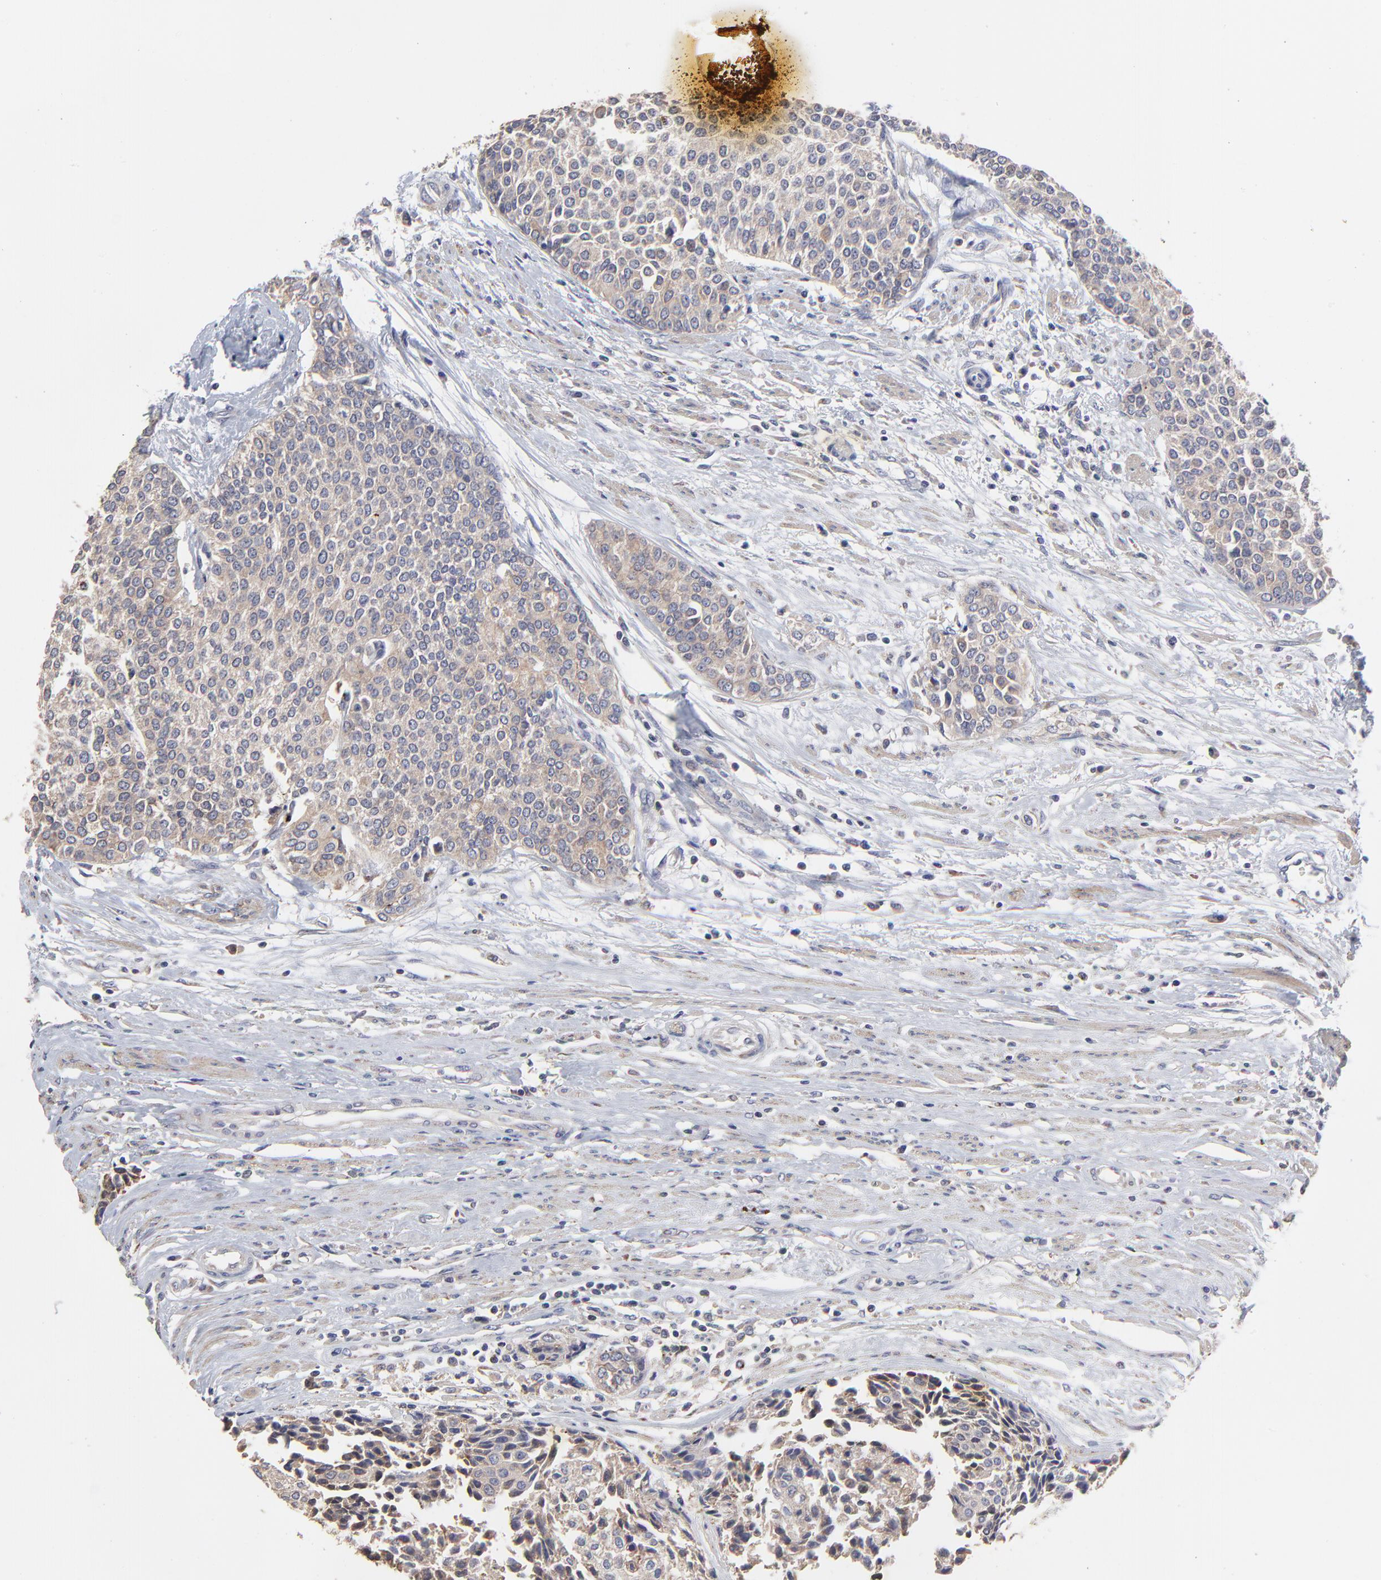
{"staining": {"intensity": "weak", "quantity": ">75%", "location": "cytoplasmic/membranous"}, "tissue": "urothelial cancer", "cell_type": "Tumor cells", "image_type": "cancer", "snomed": [{"axis": "morphology", "description": "Urothelial carcinoma, Low grade"}, {"axis": "topography", "description": "Urinary bladder"}], "caption": "Low-grade urothelial carcinoma tissue exhibits weak cytoplasmic/membranous positivity in about >75% of tumor cells, visualized by immunohistochemistry.", "gene": "ELP2", "patient": {"sex": "female", "age": 73}}